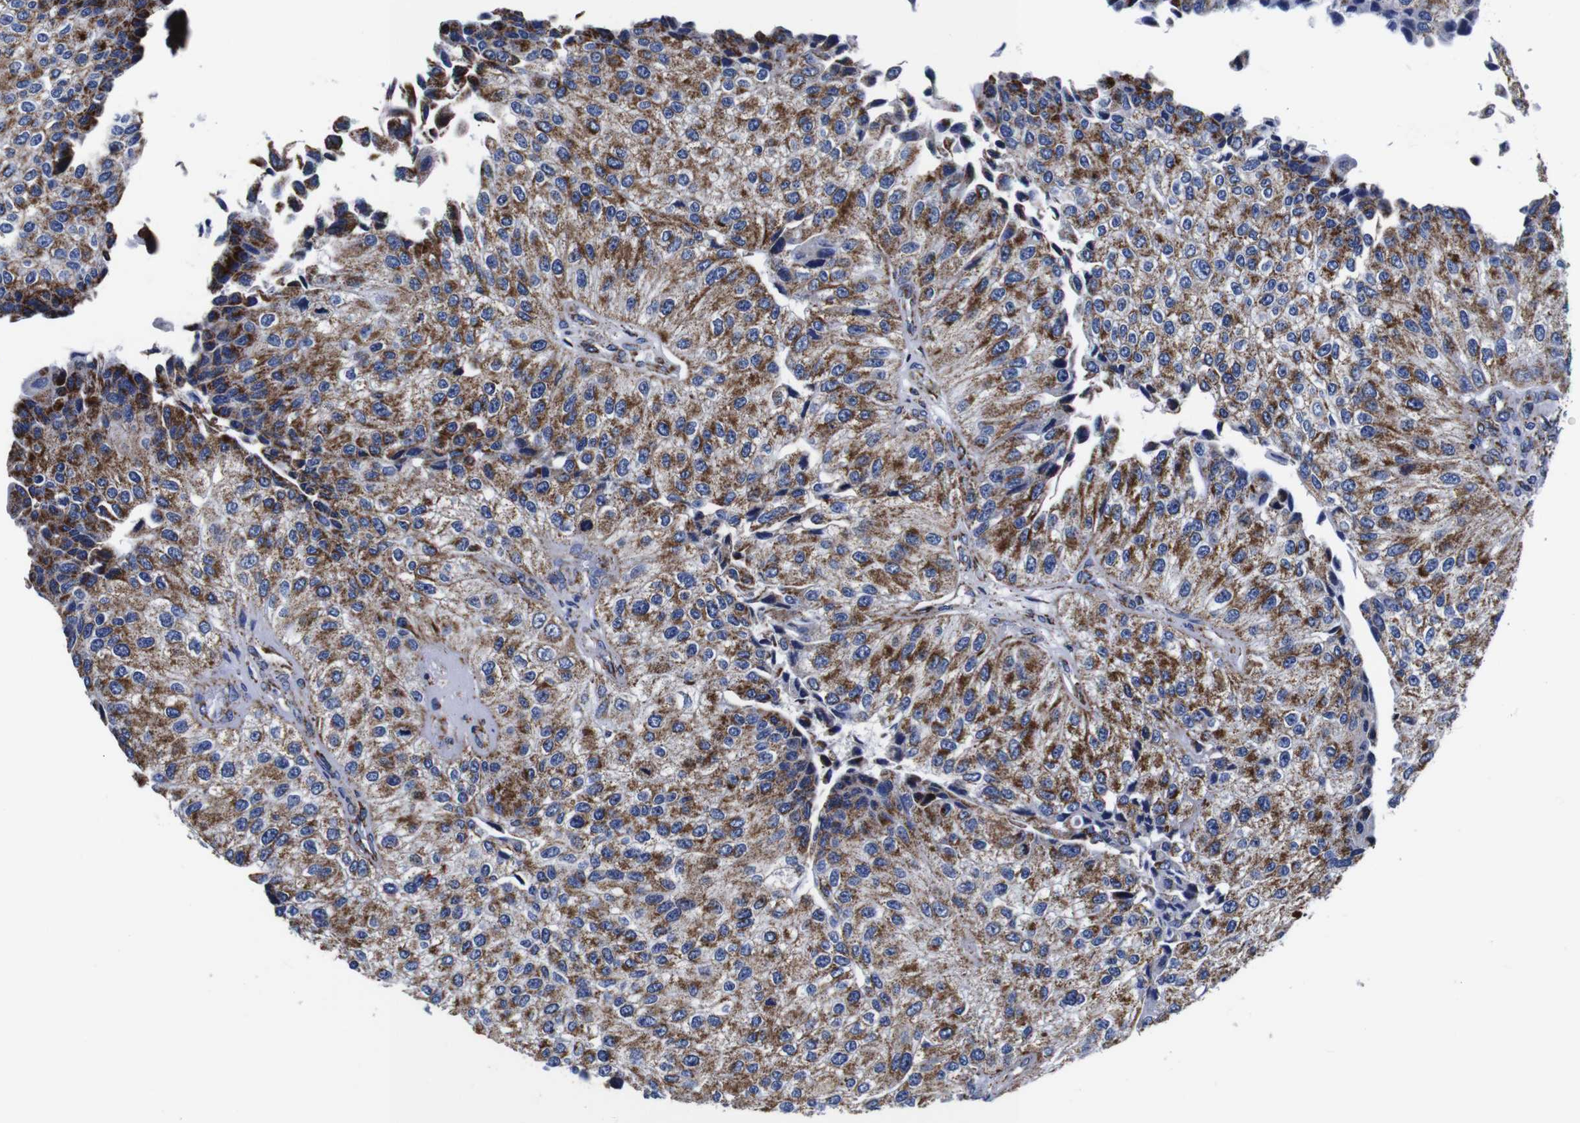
{"staining": {"intensity": "moderate", "quantity": ">75%", "location": "cytoplasmic/membranous"}, "tissue": "urothelial cancer", "cell_type": "Tumor cells", "image_type": "cancer", "snomed": [{"axis": "morphology", "description": "Urothelial carcinoma, High grade"}, {"axis": "topography", "description": "Kidney"}, {"axis": "topography", "description": "Urinary bladder"}], "caption": "Immunohistochemical staining of human urothelial cancer shows medium levels of moderate cytoplasmic/membranous protein expression in approximately >75% of tumor cells. The protein is shown in brown color, while the nuclei are stained blue.", "gene": "FKBP9", "patient": {"sex": "male", "age": 77}}